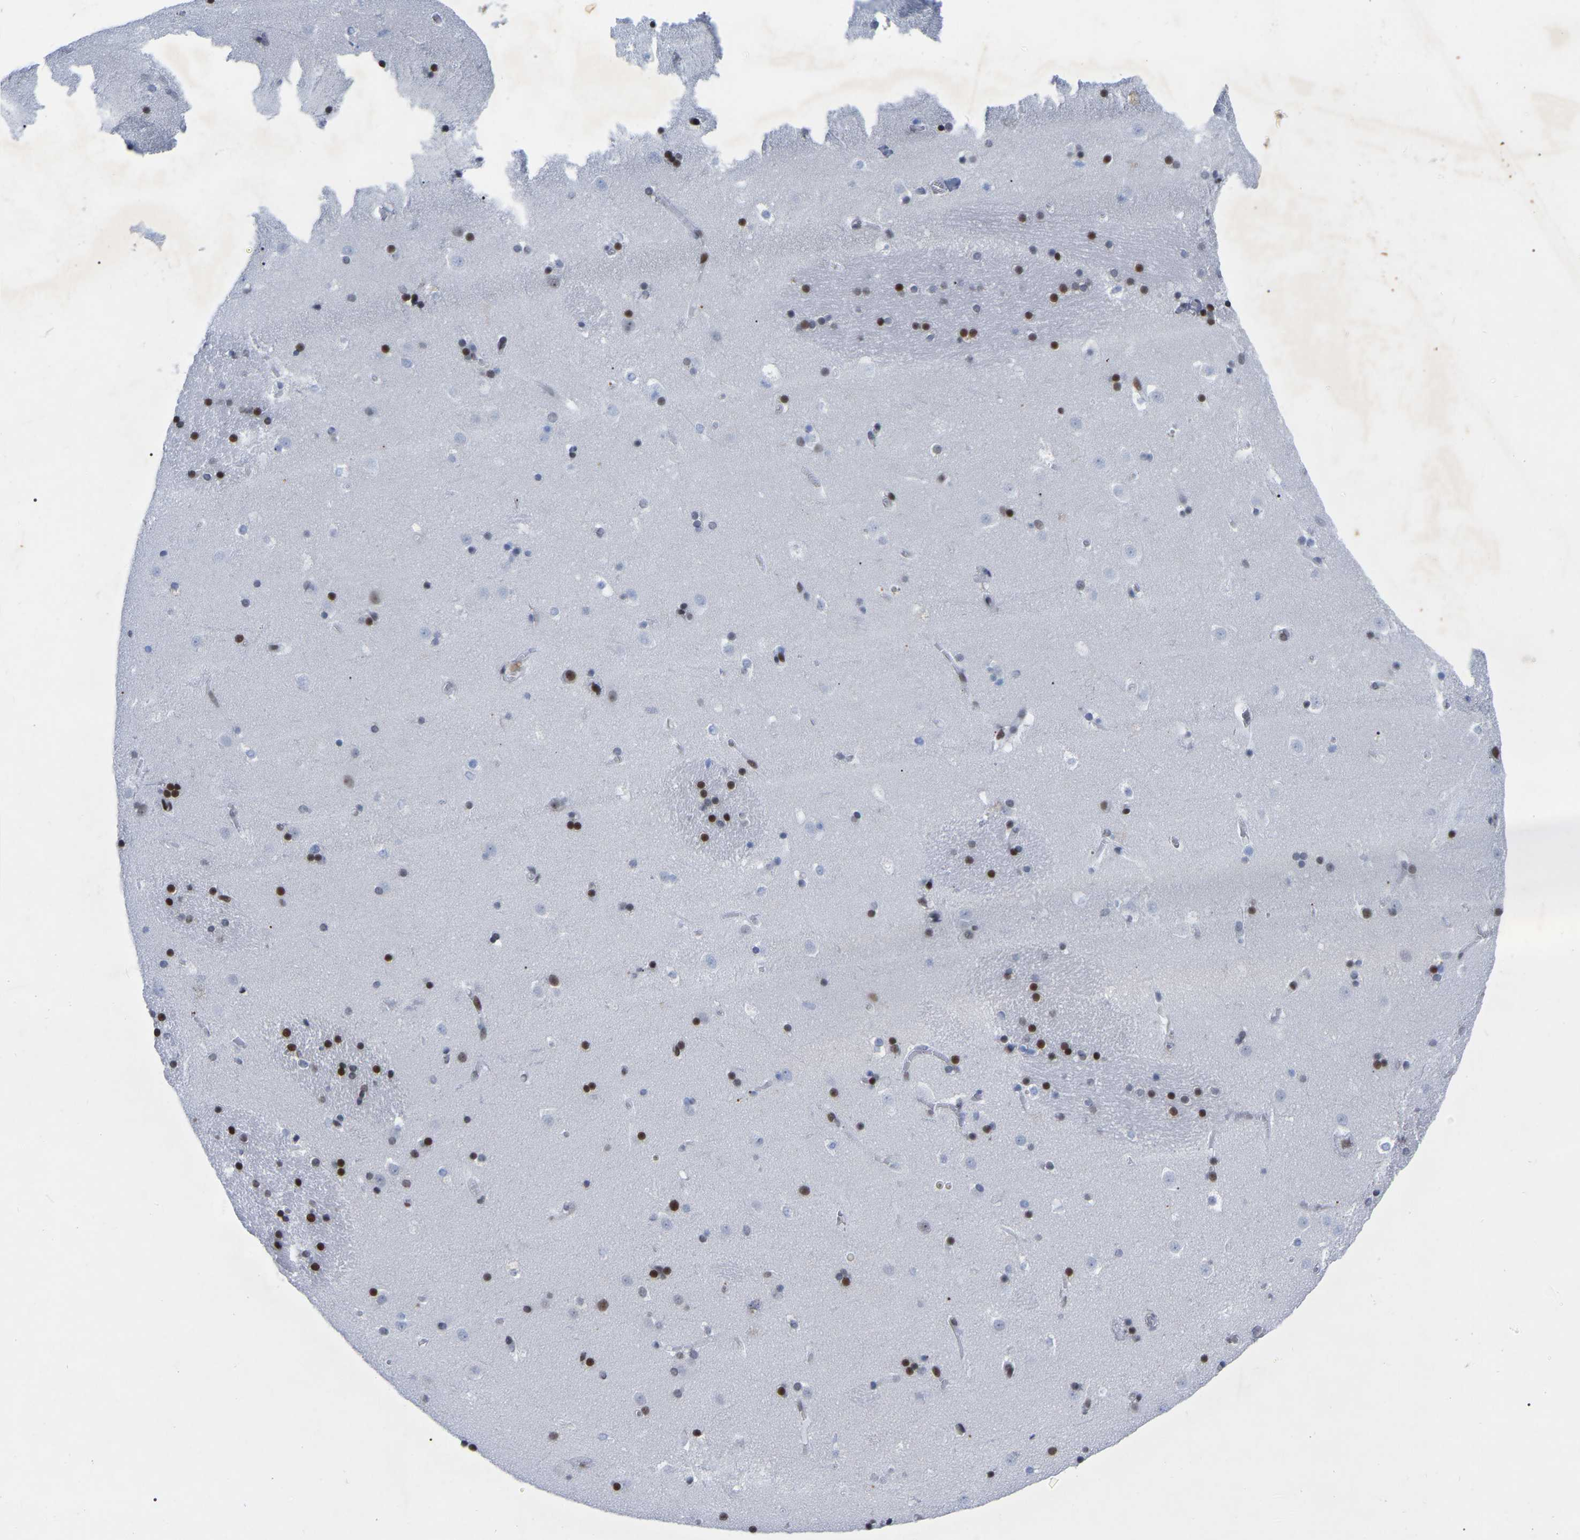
{"staining": {"intensity": "moderate", "quantity": "25%-75%", "location": "nuclear"}, "tissue": "caudate", "cell_type": "Glial cells", "image_type": "normal", "snomed": [{"axis": "morphology", "description": "Normal tissue, NOS"}, {"axis": "topography", "description": "Lateral ventricle wall"}], "caption": "DAB immunohistochemical staining of unremarkable human caudate exhibits moderate nuclear protein staining in approximately 25%-75% of glial cells.", "gene": "PRCC", "patient": {"sex": "male", "age": 45}}